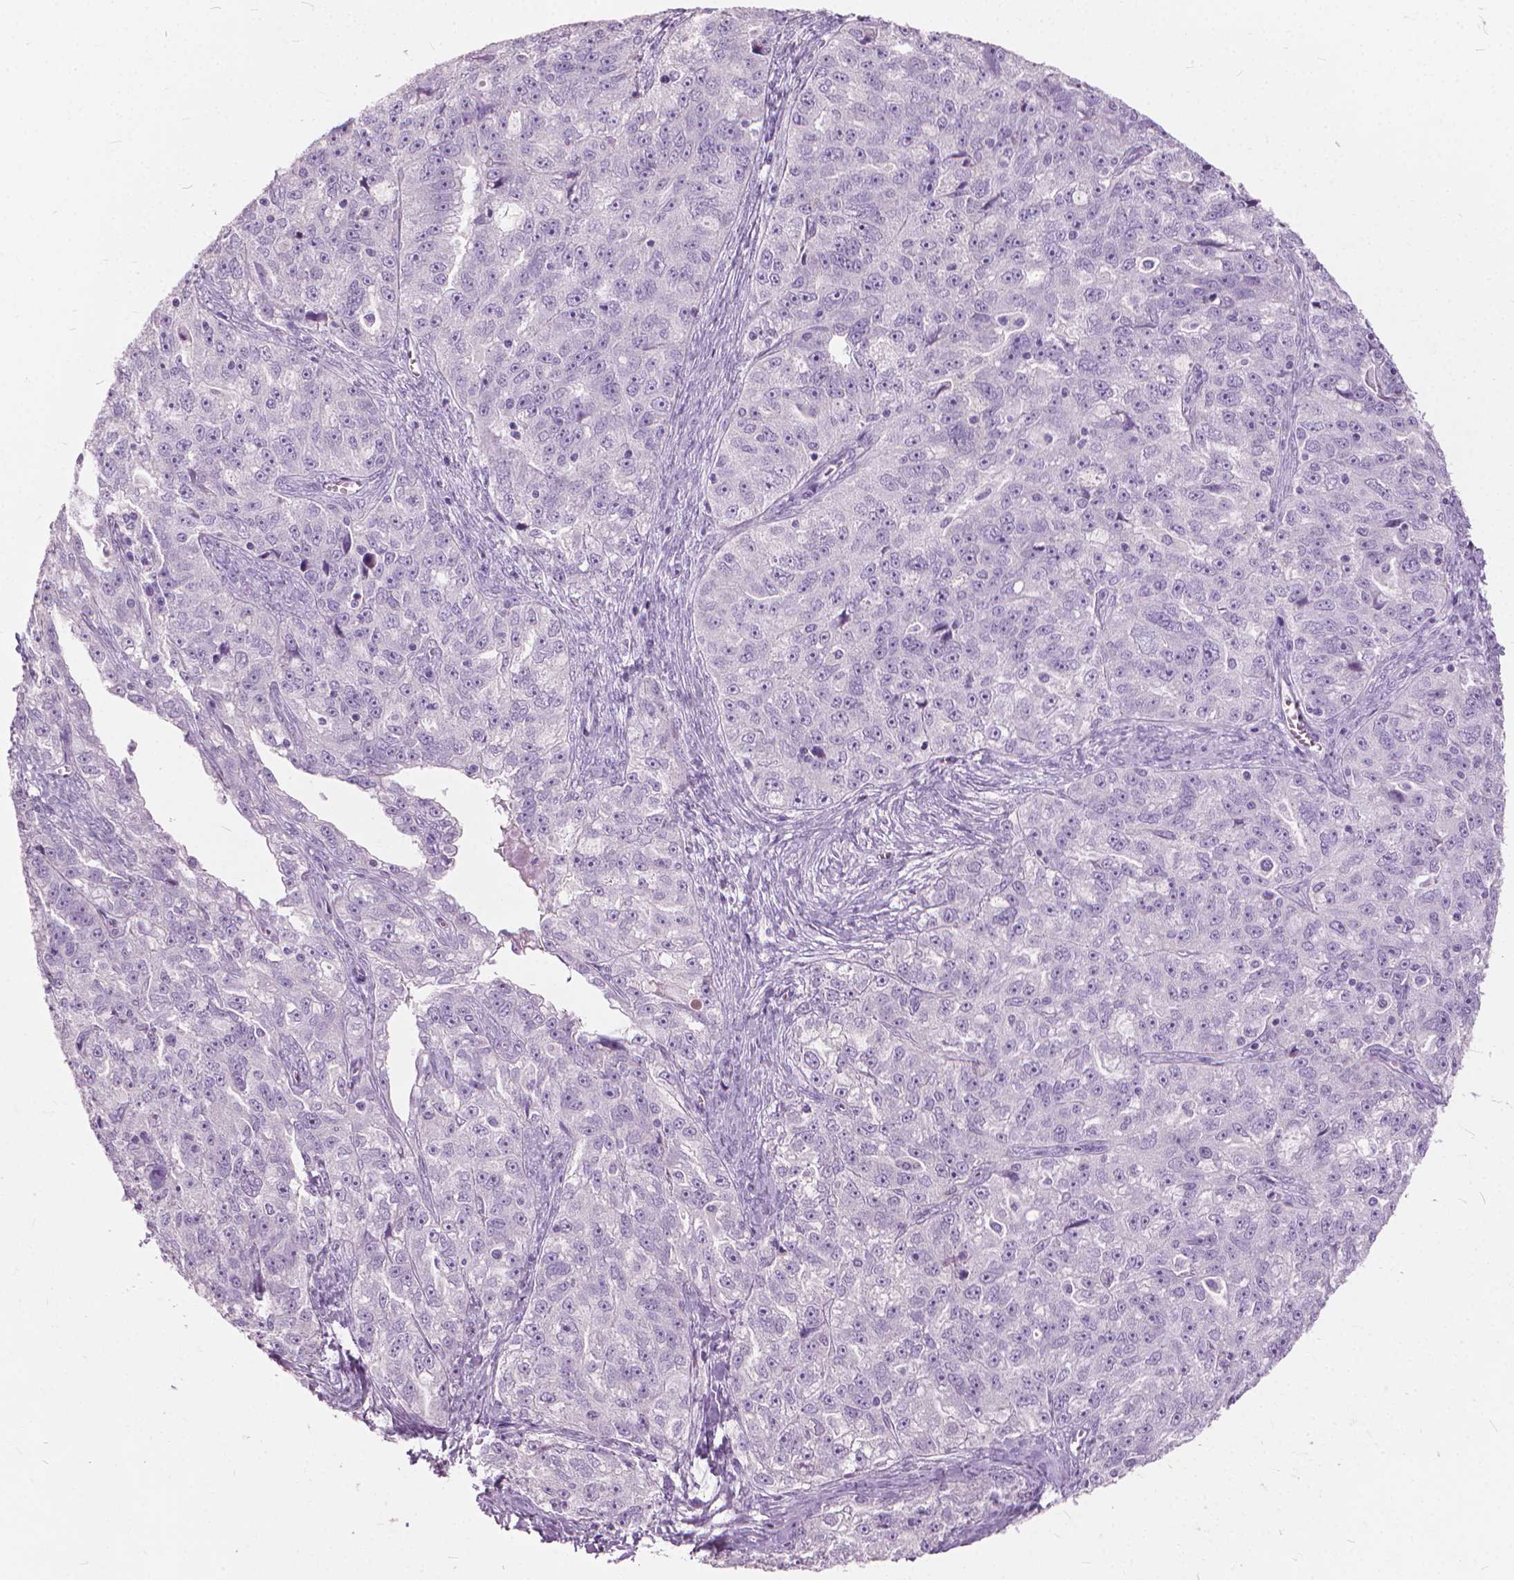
{"staining": {"intensity": "negative", "quantity": "none", "location": "none"}, "tissue": "ovarian cancer", "cell_type": "Tumor cells", "image_type": "cancer", "snomed": [{"axis": "morphology", "description": "Cystadenocarcinoma, serous, NOS"}, {"axis": "topography", "description": "Ovary"}], "caption": "The immunohistochemistry histopathology image has no significant positivity in tumor cells of ovarian cancer (serous cystadenocarcinoma) tissue.", "gene": "DNM1", "patient": {"sex": "female", "age": 51}}